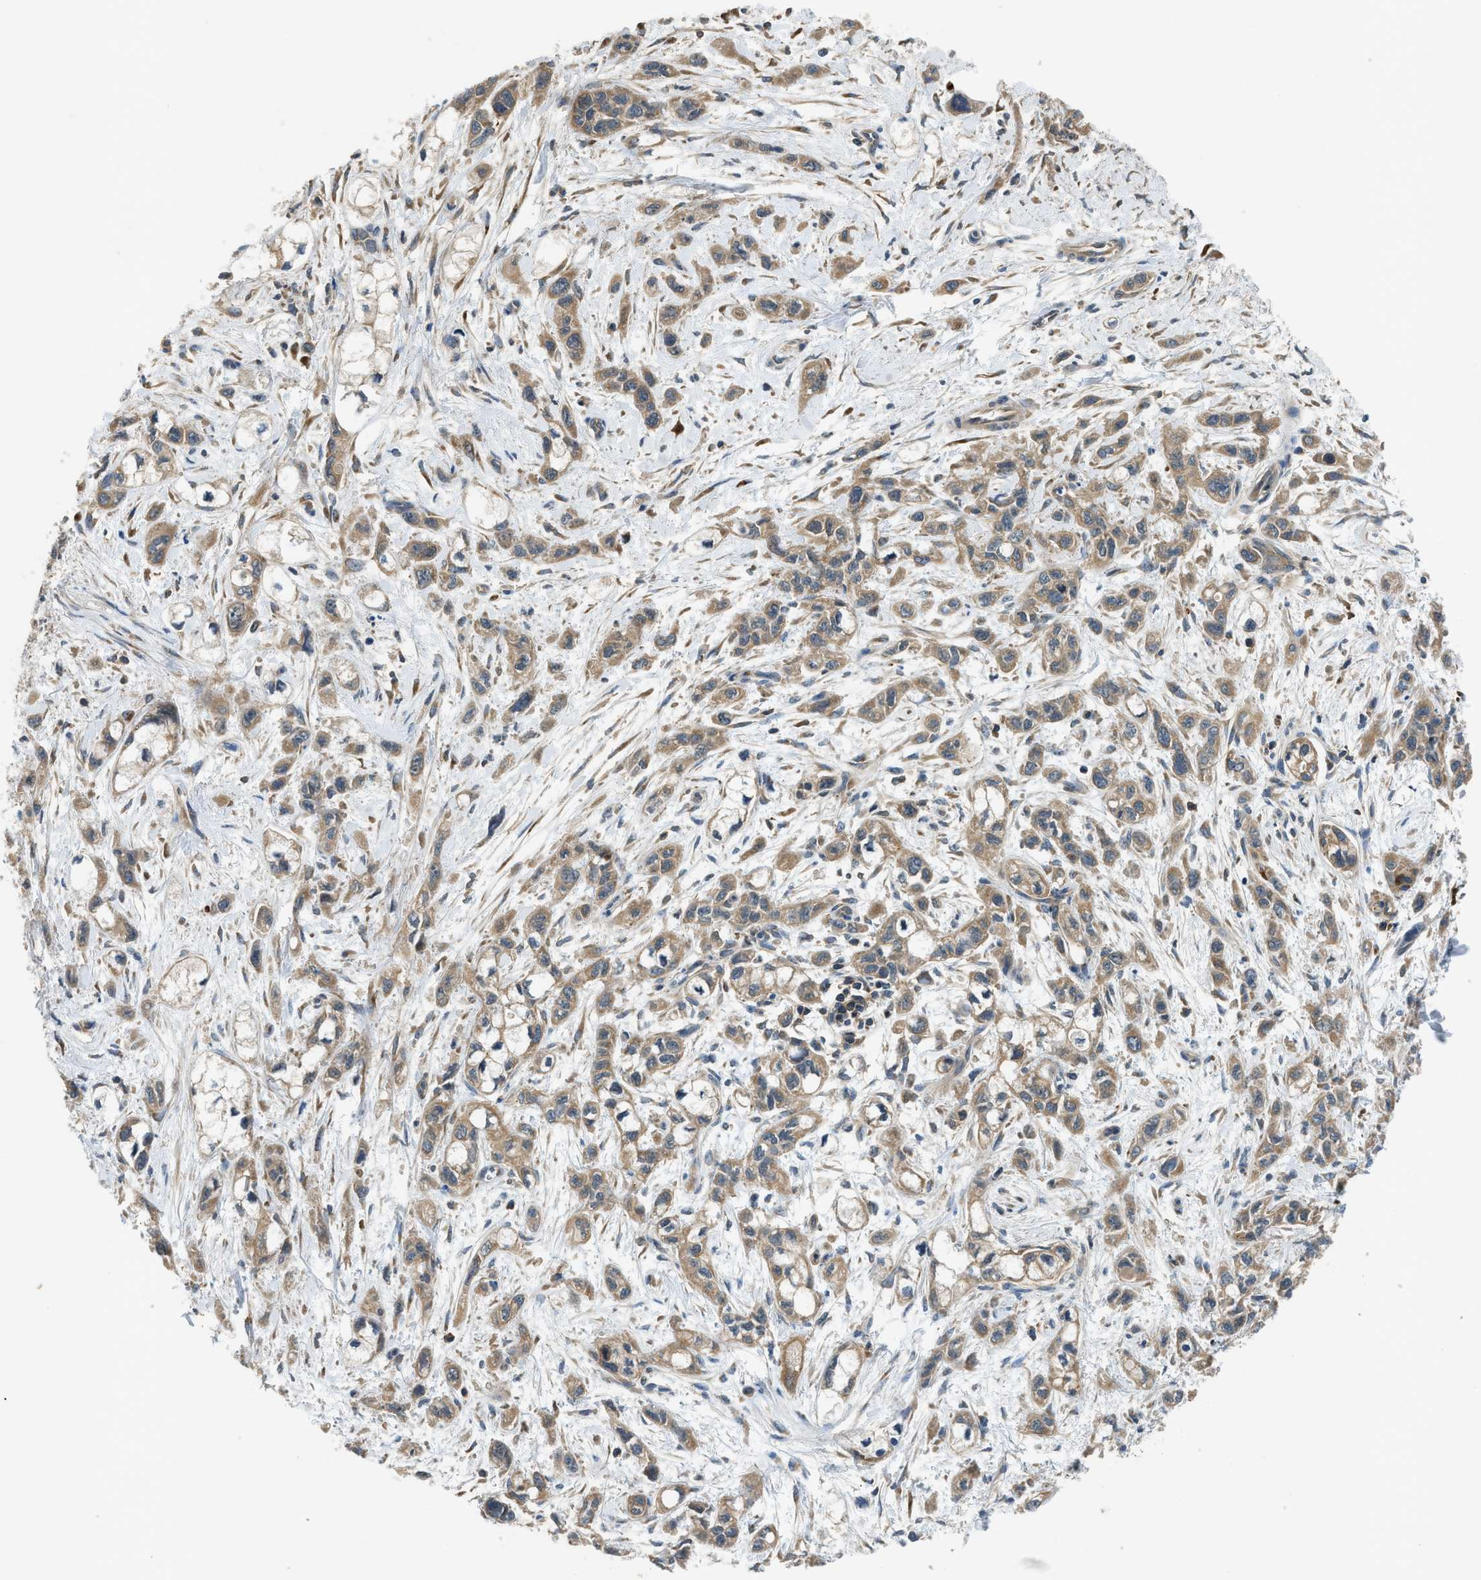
{"staining": {"intensity": "moderate", "quantity": ">75%", "location": "cytoplasmic/membranous"}, "tissue": "pancreatic cancer", "cell_type": "Tumor cells", "image_type": "cancer", "snomed": [{"axis": "morphology", "description": "Adenocarcinoma, NOS"}, {"axis": "topography", "description": "Pancreas"}], "caption": "DAB (3,3'-diaminobenzidine) immunohistochemical staining of pancreatic cancer (adenocarcinoma) displays moderate cytoplasmic/membranous protein positivity in approximately >75% of tumor cells.", "gene": "PAFAH2", "patient": {"sex": "male", "age": 74}}